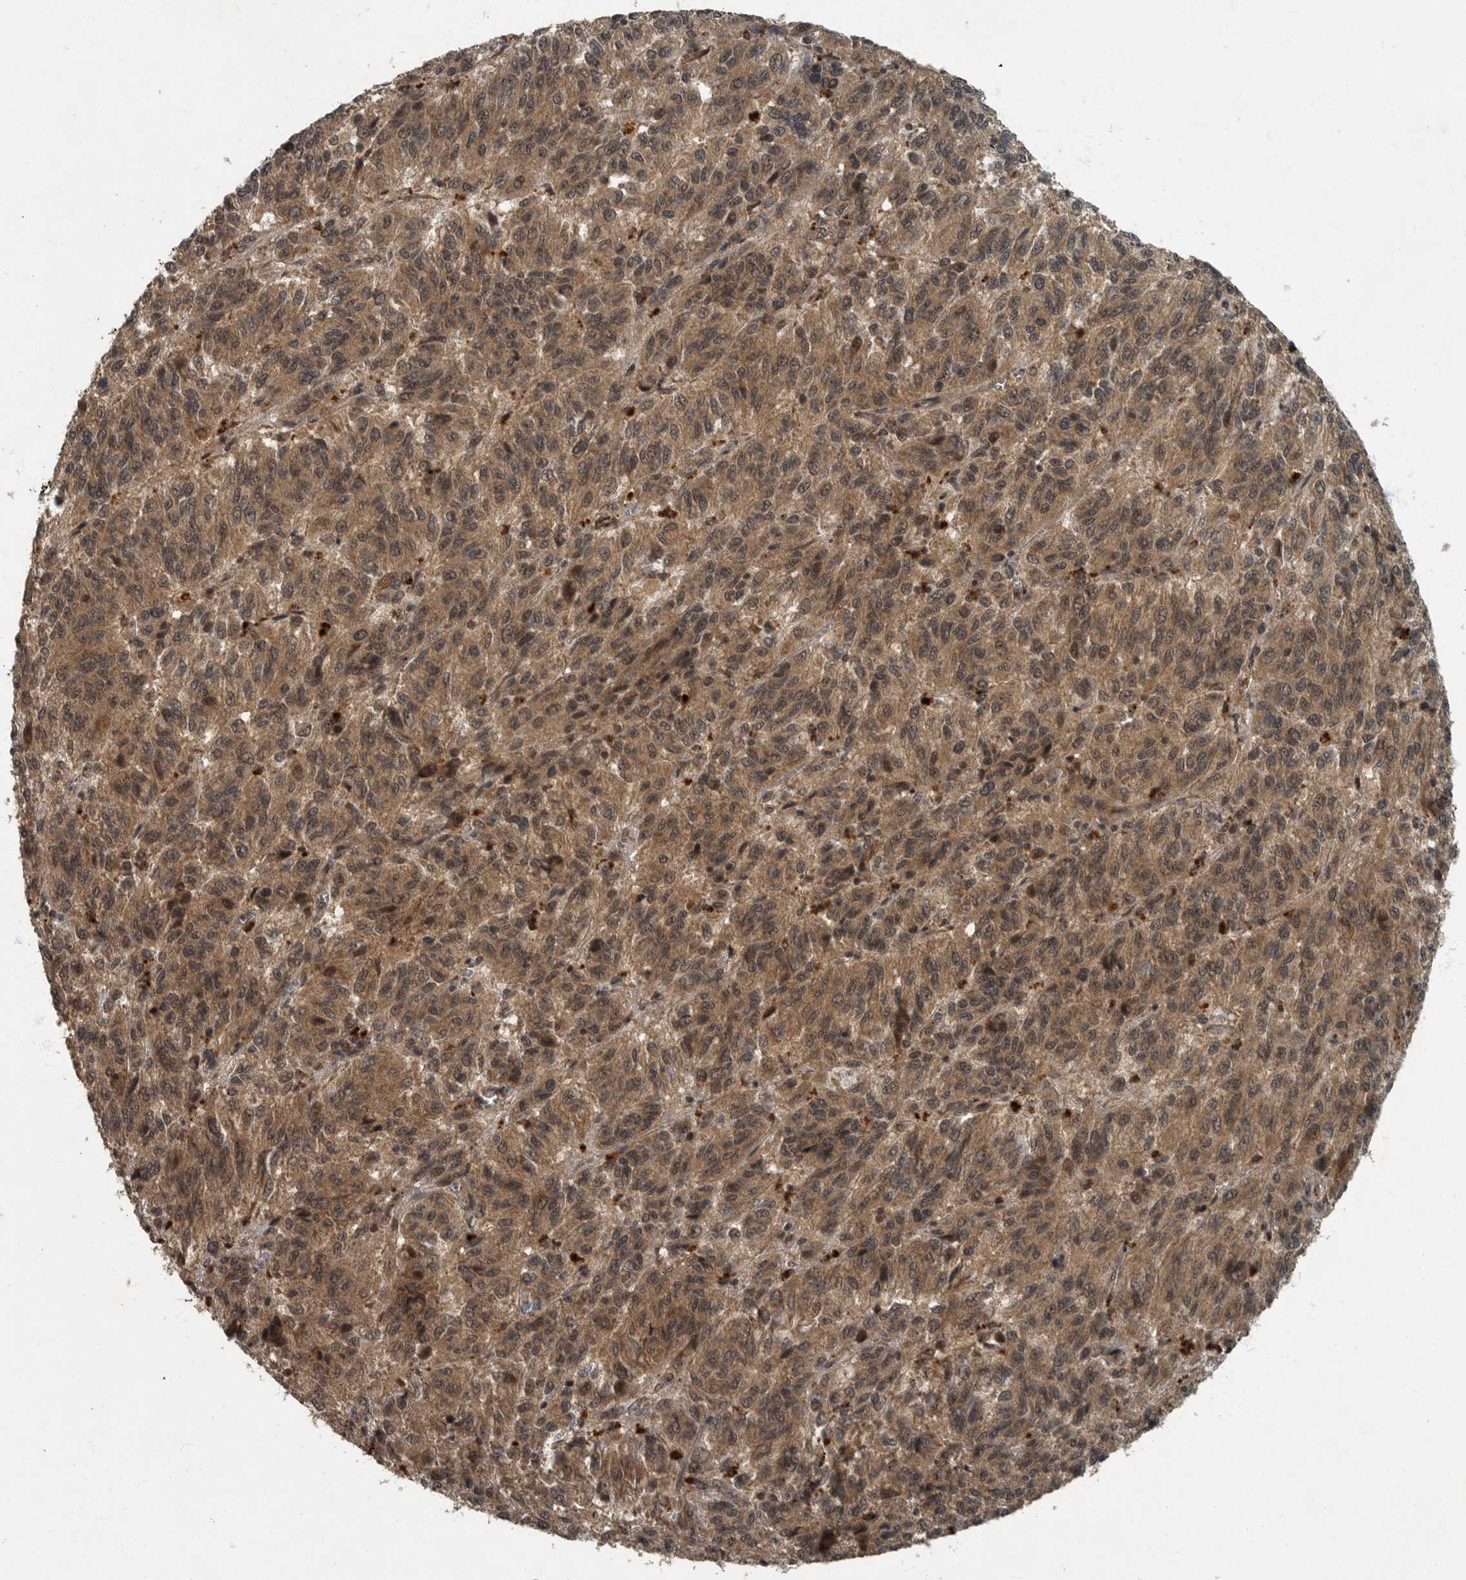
{"staining": {"intensity": "moderate", "quantity": ">75%", "location": "cytoplasmic/membranous"}, "tissue": "melanoma", "cell_type": "Tumor cells", "image_type": "cancer", "snomed": [{"axis": "morphology", "description": "Malignant melanoma, Metastatic site"}, {"axis": "topography", "description": "Lung"}], "caption": "This image displays immunohistochemistry (IHC) staining of human melanoma, with medium moderate cytoplasmic/membranous positivity in approximately >75% of tumor cells.", "gene": "FOXO1", "patient": {"sex": "male", "age": 64}}